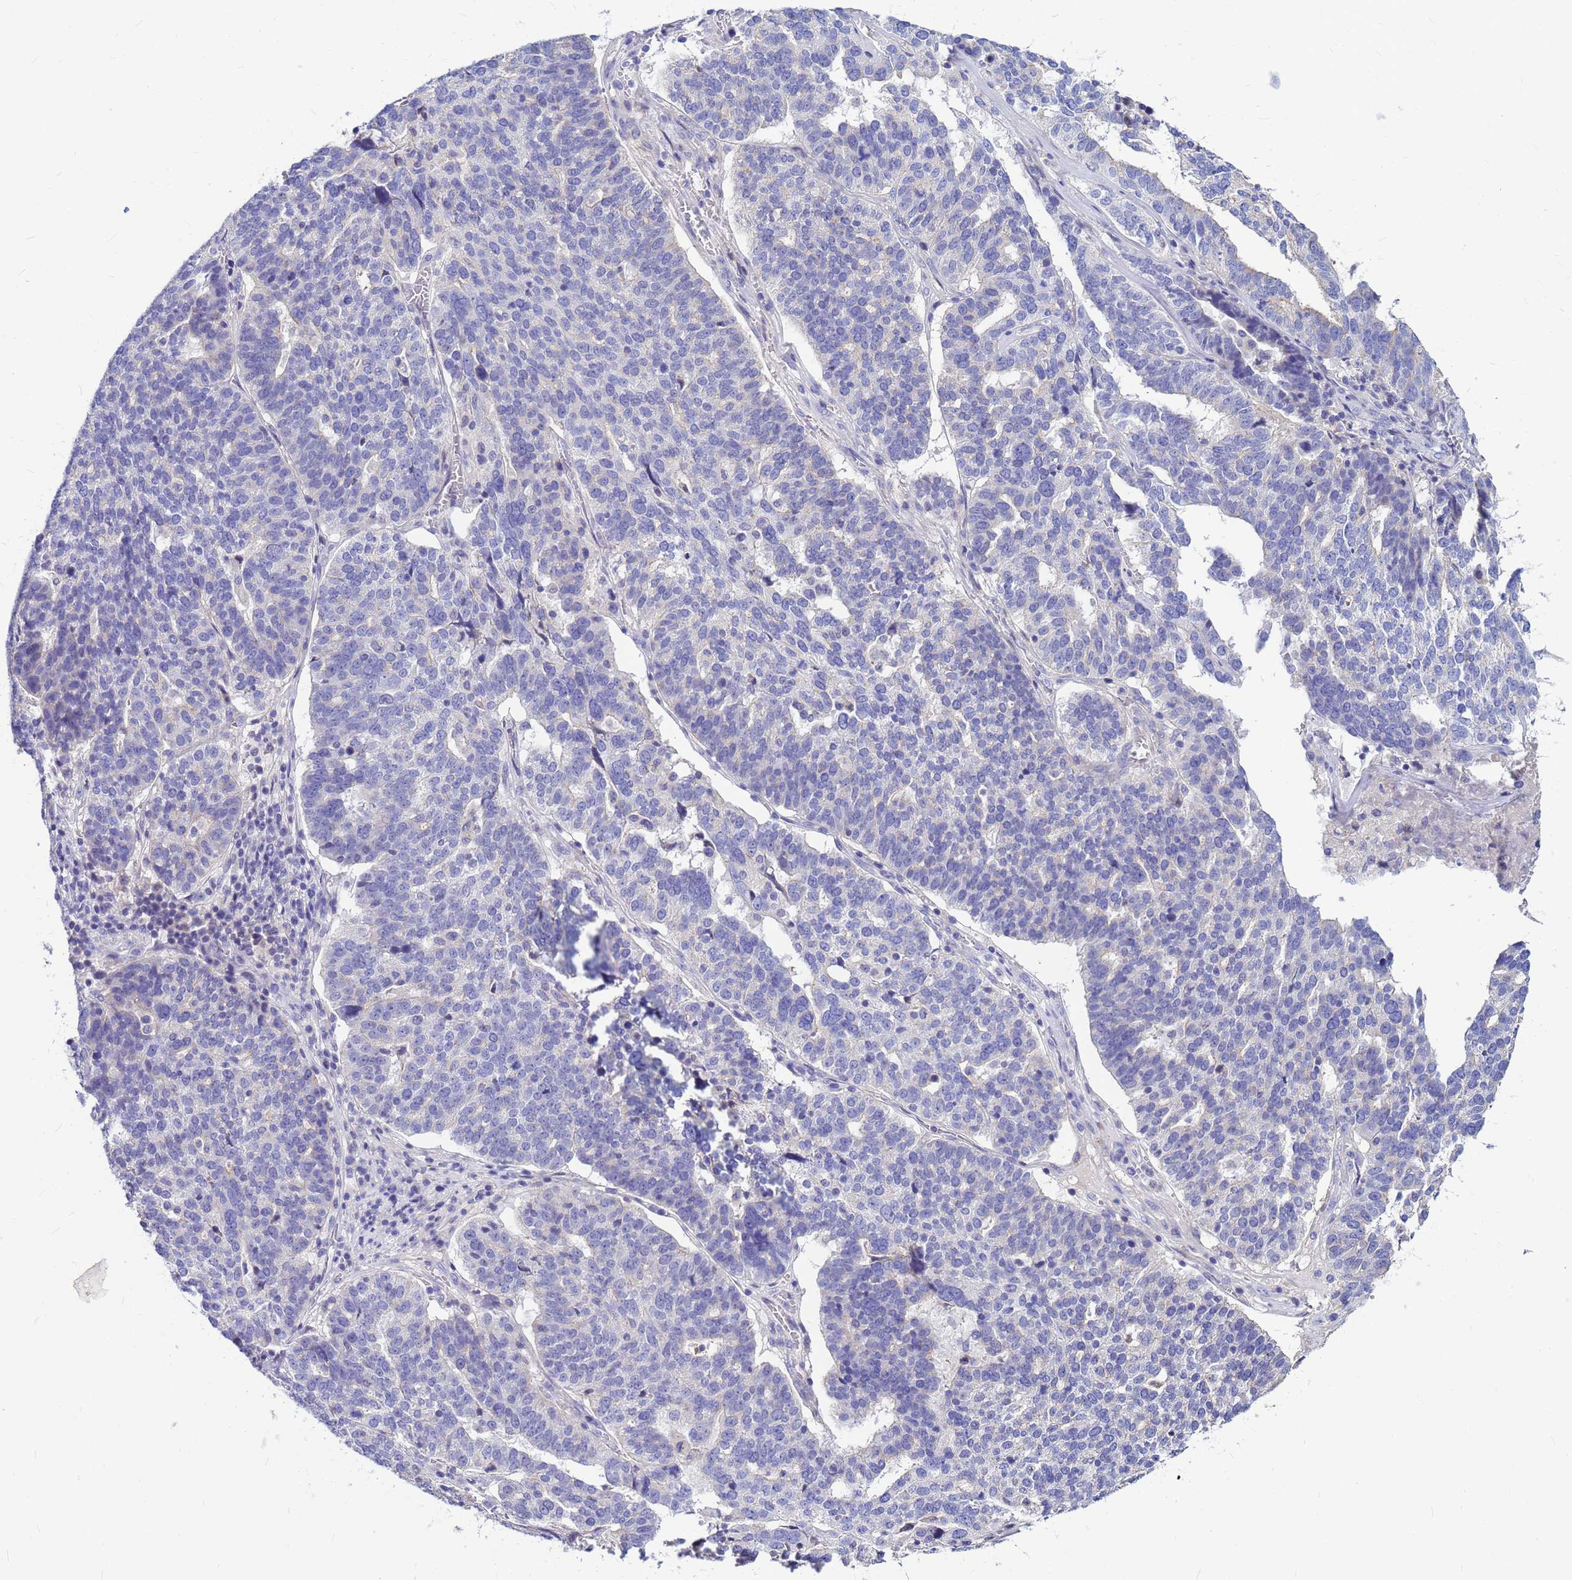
{"staining": {"intensity": "negative", "quantity": "none", "location": "none"}, "tissue": "ovarian cancer", "cell_type": "Tumor cells", "image_type": "cancer", "snomed": [{"axis": "morphology", "description": "Cystadenocarcinoma, serous, NOS"}, {"axis": "topography", "description": "Ovary"}], "caption": "Tumor cells show no significant protein expression in serous cystadenocarcinoma (ovarian). Nuclei are stained in blue.", "gene": "DPRX", "patient": {"sex": "female", "age": 59}}